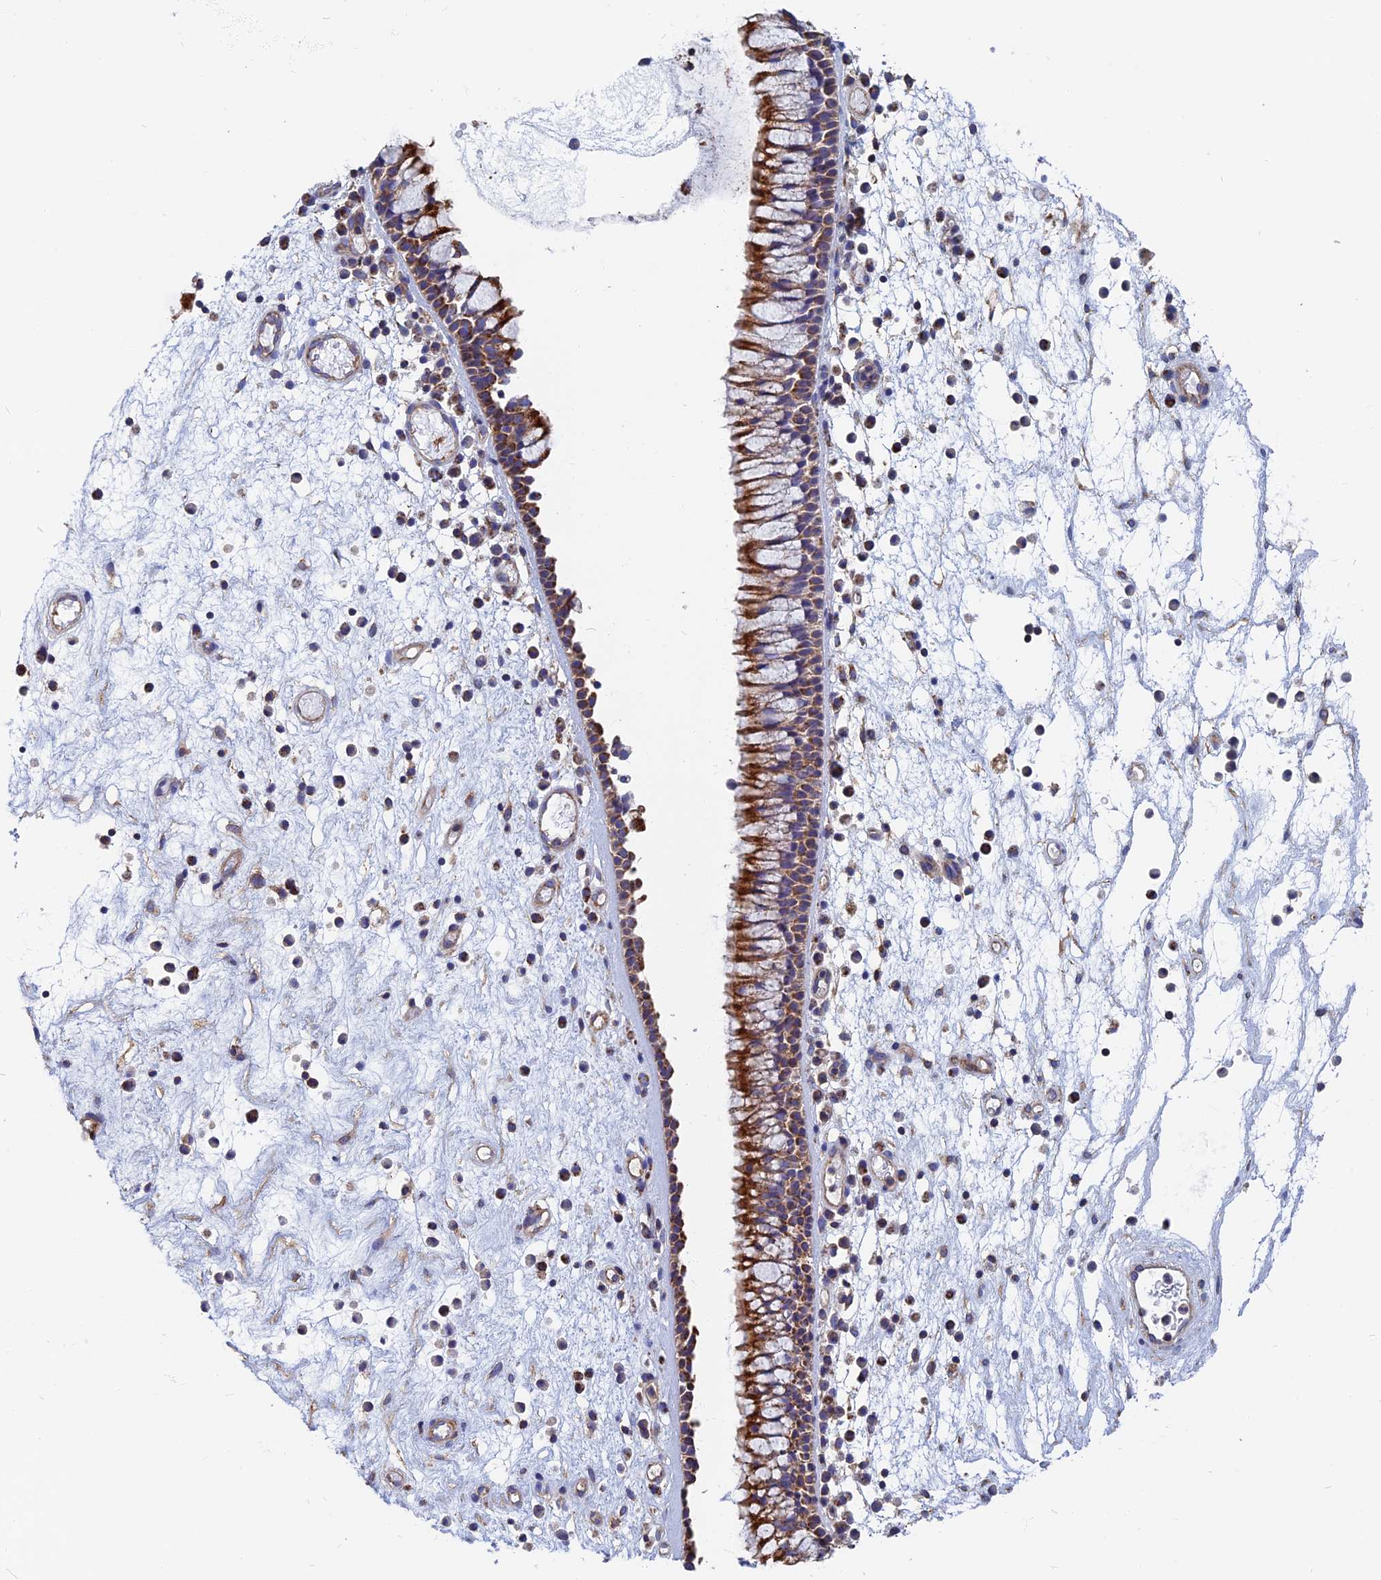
{"staining": {"intensity": "strong", "quantity": ">75%", "location": "cytoplasmic/membranous"}, "tissue": "nasopharynx", "cell_type": "Respiratory epithelial cells", "image_type": "normal", "snomed": [{"axis": "morphology", "description": "Normal tissue, NOS"}, {"axis": "morphology", "description": "Inflammation, NOS"}, {"axis": "morphology", "description": "Malignant melanoma, Metastatic site"}, {"axis": "topography", "description": "Nasopharynx"}], "caption": "Immunohistochemistry (IHC) photomicrograph of benign human nasopharynx stained for a protein (brown), which exhibits high levels of strong cytoplasmic/membranous staining in approximately >75% of respiratory epithelial cells.", "gene": "HSD17B8", "patient": {"sex": "male", "age": 70}}